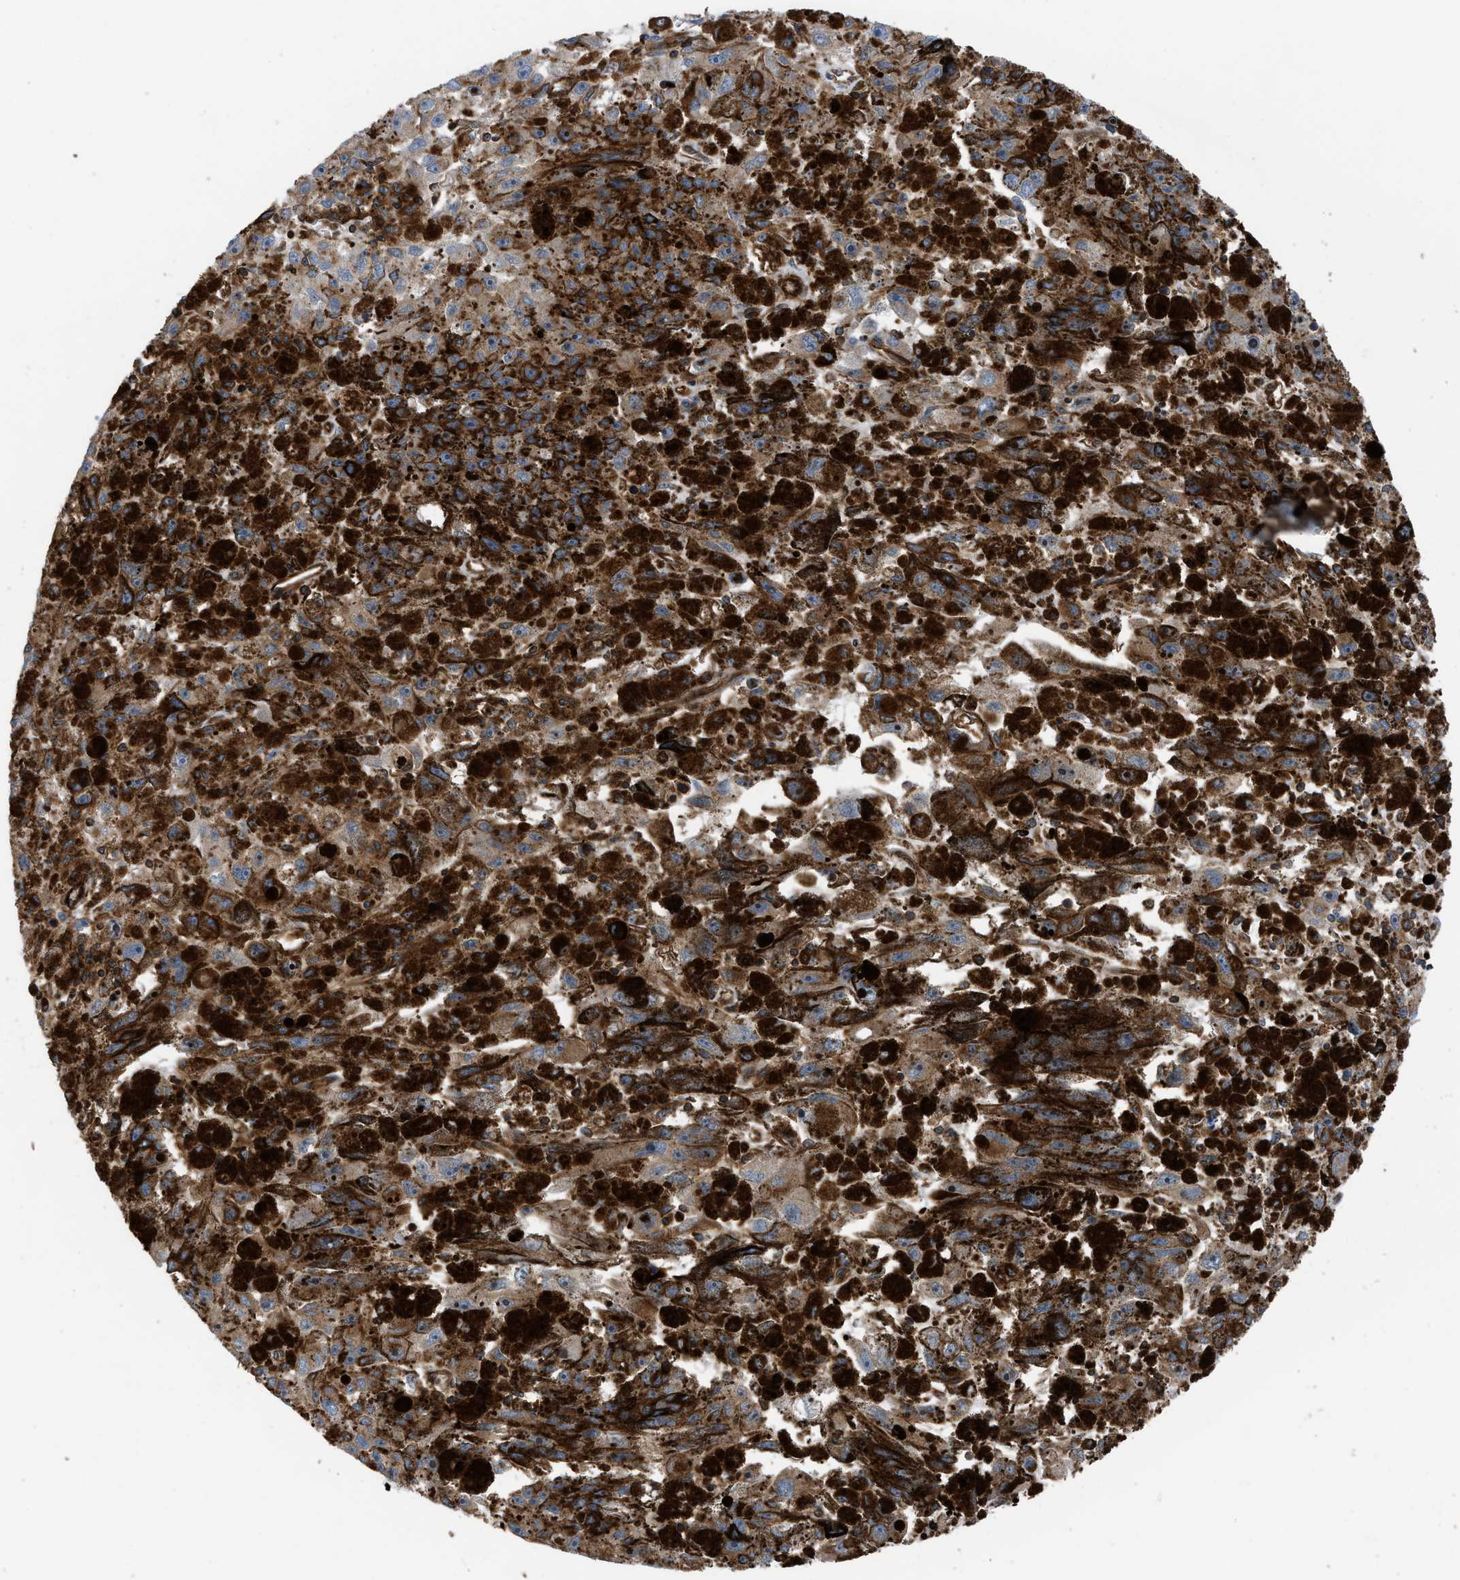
{"staining": {"intensity": "moderate", "quantity": ">75%", "location": "cytoplasmic/membranous"}, "tissue": "melanoma", "cell_type": "Tumor cells", "image_type": "cancer", "snomed": [{"axis": "morphology", "description": "Malignant melanoma, NOS"}, {"axis": "topography", "description": "Skin"}], "caption": "A photomicrograph of human malignant melanoma stained for a protein displays moderate cytoplasmic/membranous brown staining in tumor cells.", "gene": "PTPRE", "patient": {"sex": "female", "age": 104}}